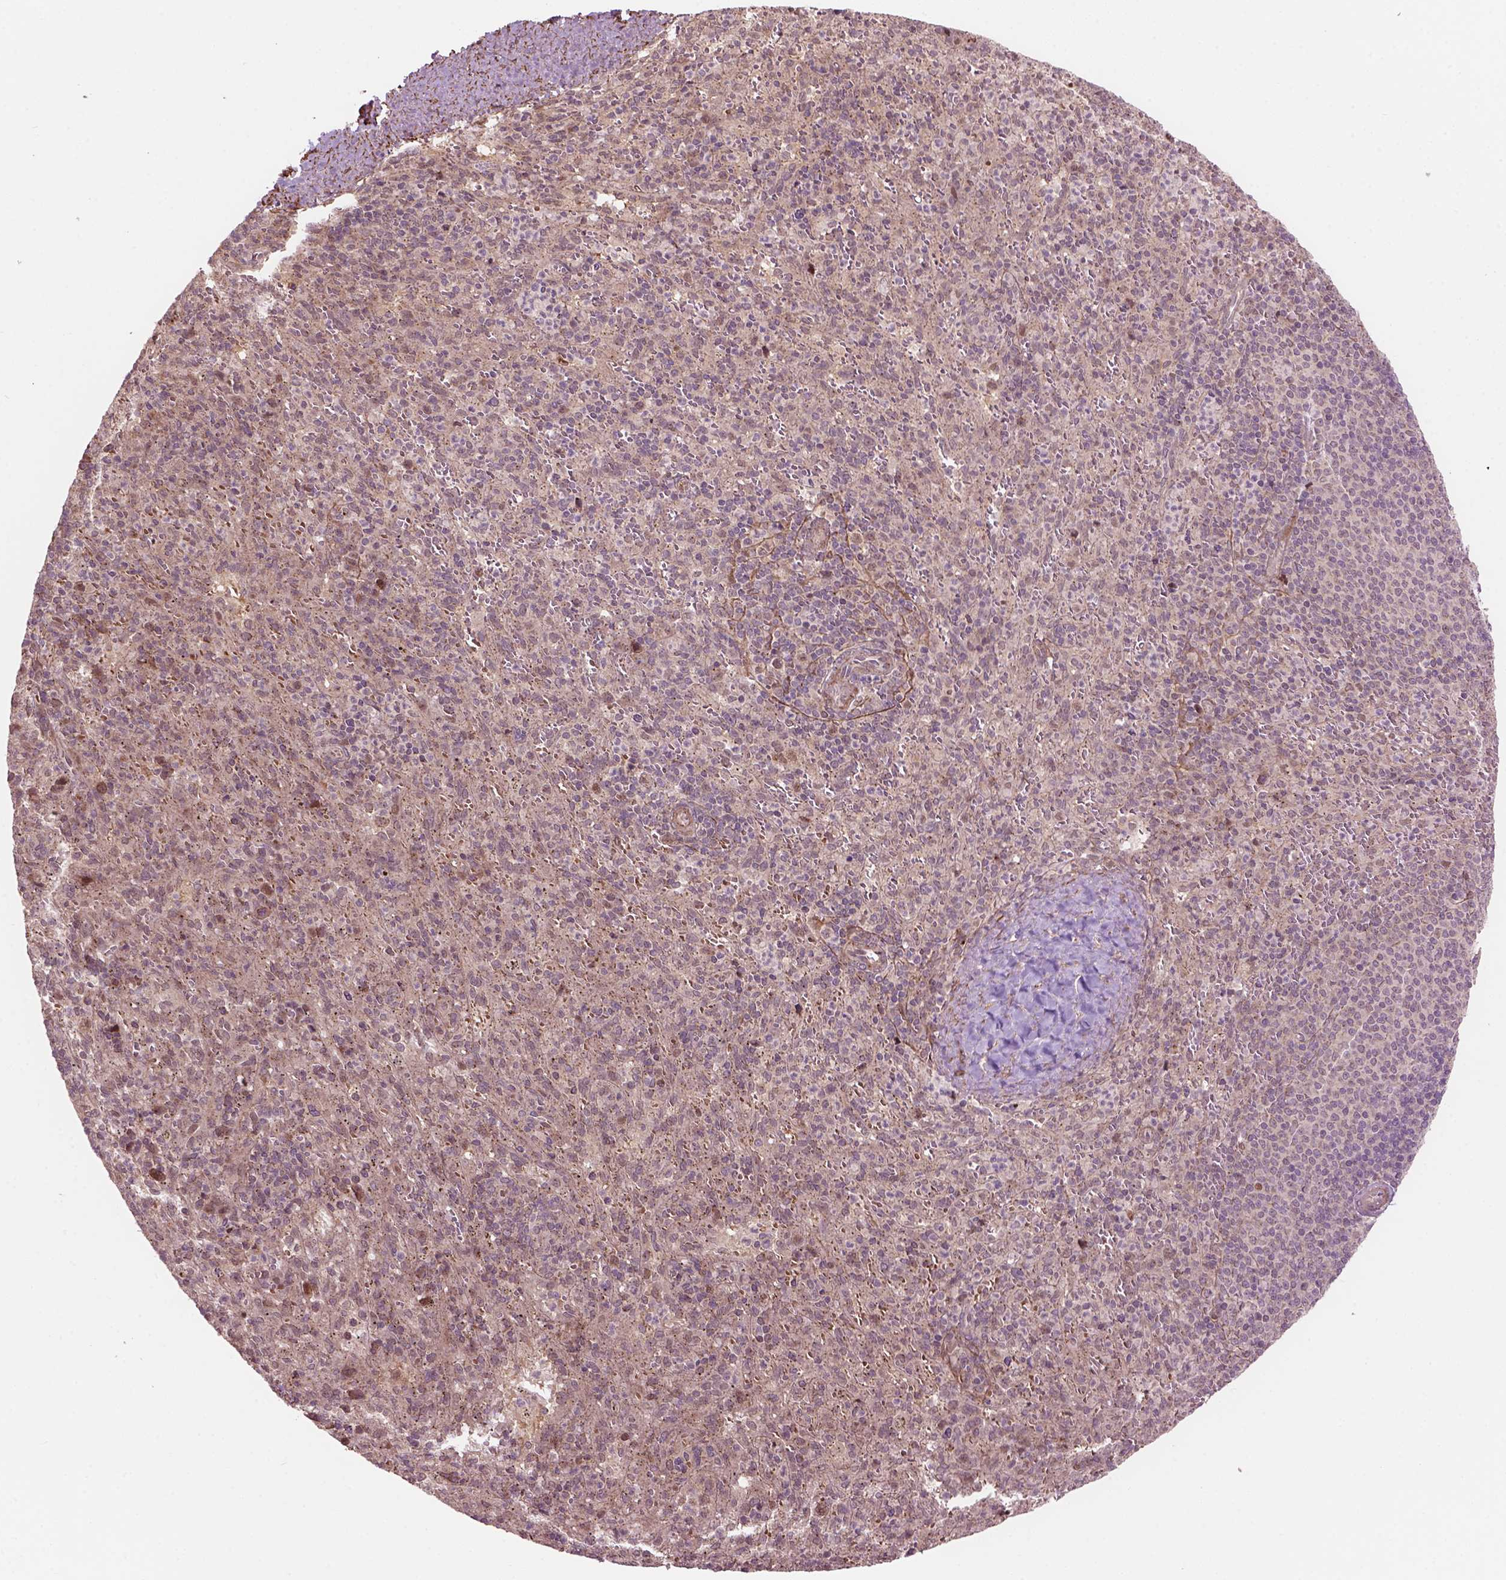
{"staining": {"intensity": "moderate", "quantity": "<25%", "location": "cytoplasmic/membranous,nuclear"}, "tissue": "spleen", "cell_type": "Cells in red pulp", "image_type": "normal", "snomed": [{"axis": "morphology", "description": "Normal tissue, NOS"}, {"axis": "topography", "description": "Spleen"}], "caption": "Immunohistochemistry (IHC) photomicrograph of unremarkable spleen: human spleen stained using IHC reveals low levels of moderate protein expression localized specifically in the cytoplasmic/membranous,nuclear of cells in red pulp, appearing as a cytoplasmic/membranous,nuclear brown color.", "gene": "PSMD11", "patient": {"sex": "male", "age": 57}}